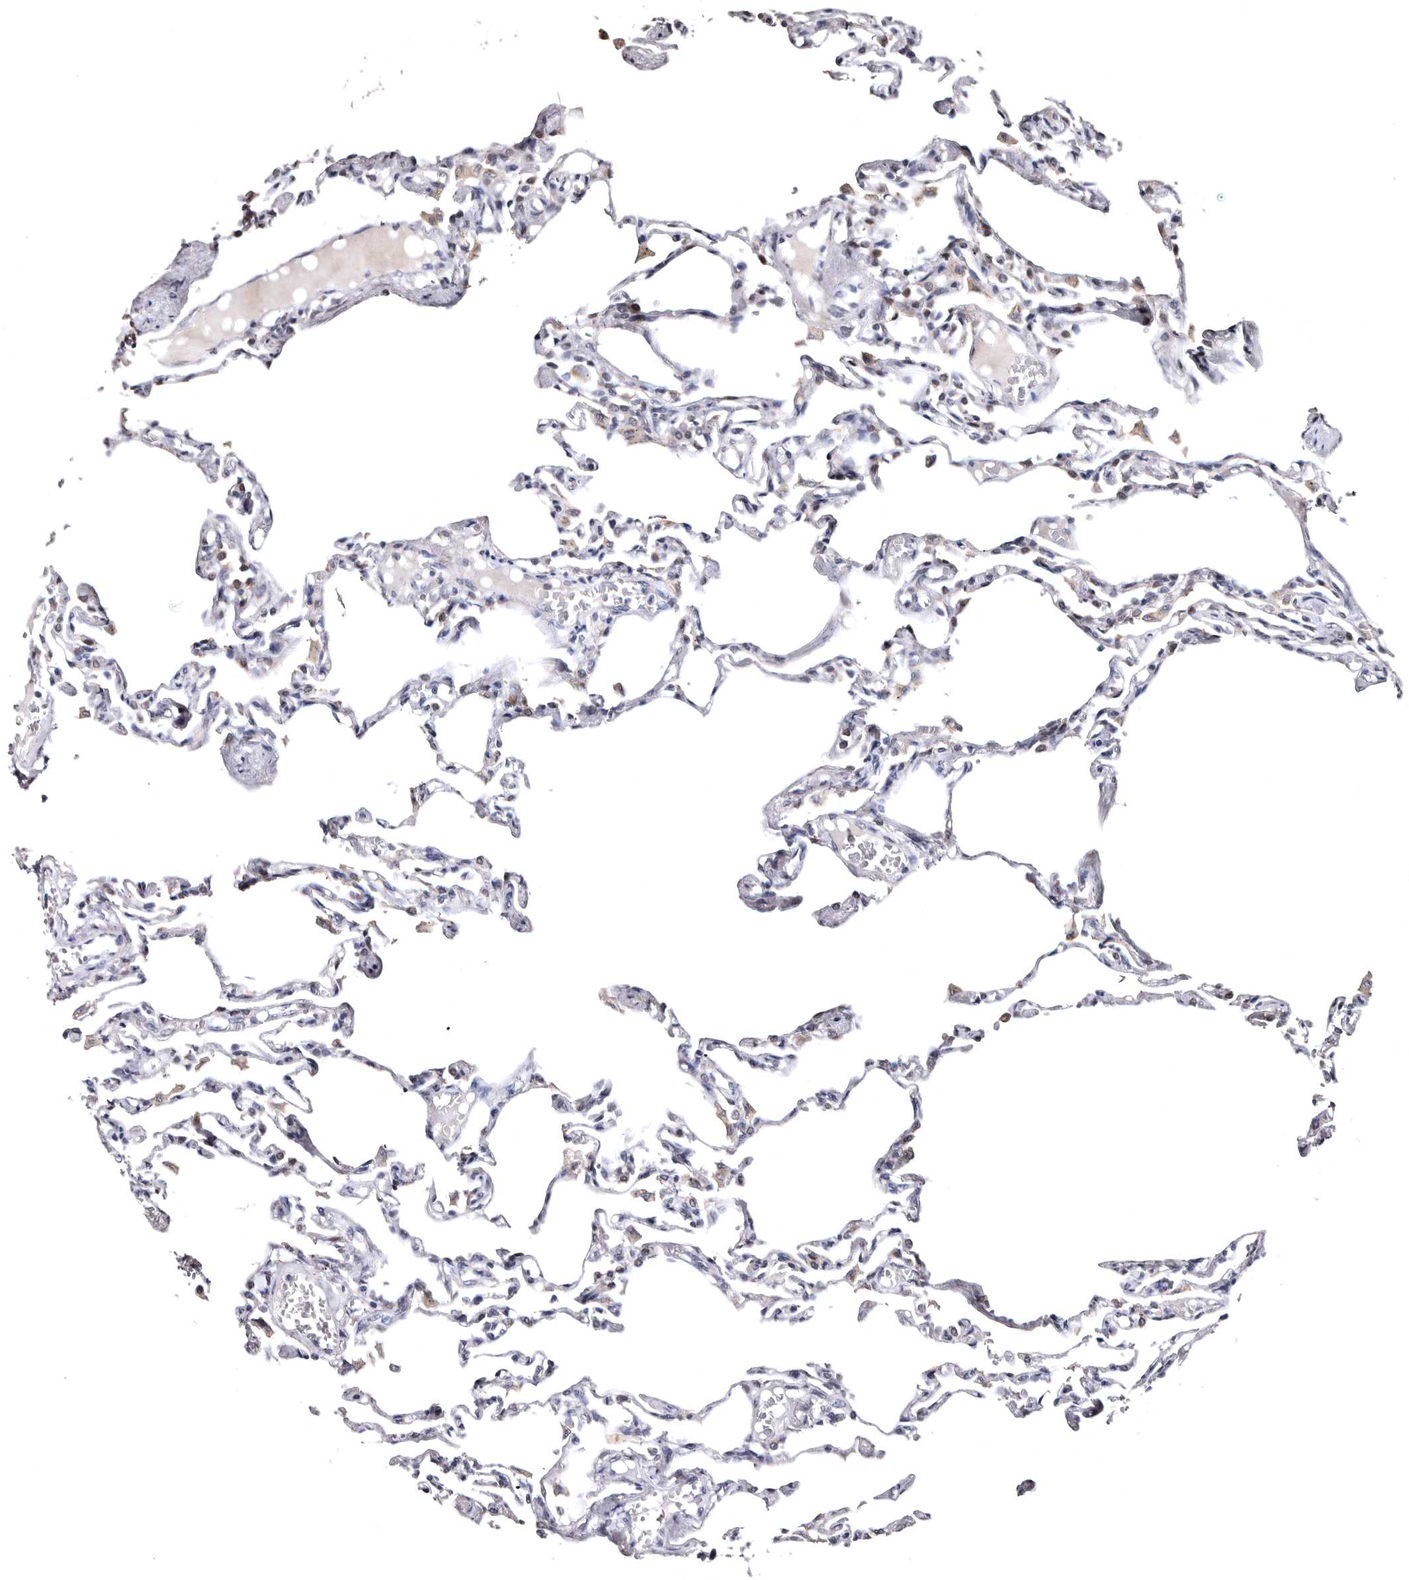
{"staining": {"intensity": "negative", "quantity": "none", "location": "none"}, "tissue": "lung", "cell_type": "Alveolar cells", "image_type": "normal", "snomed": [{"axis": "morphology", "description": "Normal tissue, NOS"}, {"axis": "topography", "description": "Lung"}], "caption": "Immunohistochemistry image of benign human lung stained for a protein (brown), which shows no positivity in alveolar cells.", "gene": "FAM91A1", "patient": {"sex": "male", "age": 21}}